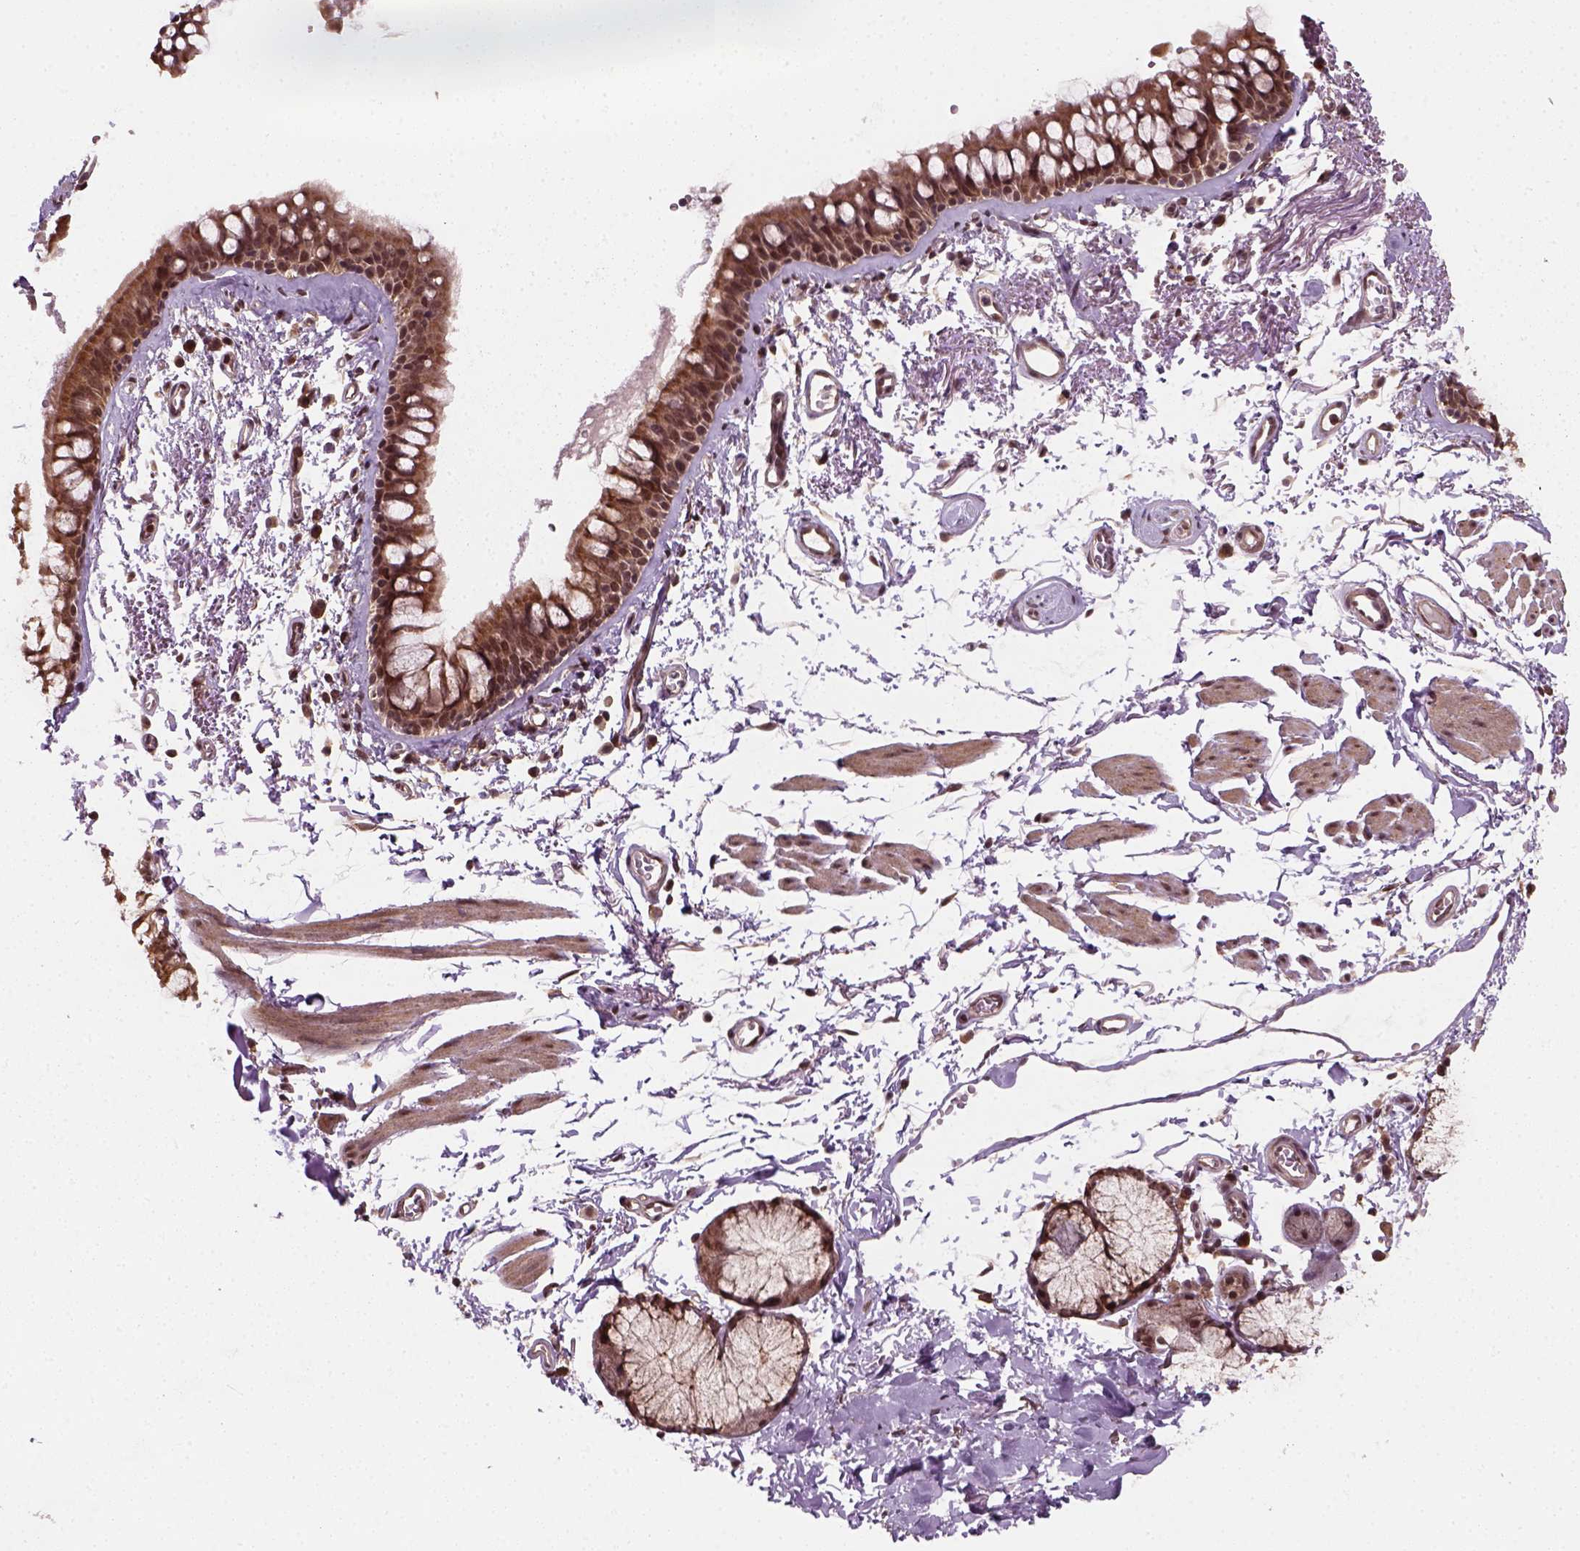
{"staining": {"intensity": "moderate", "quantity": ">75%", "location": "cytoplasmic/membranous"}, "tissue": "bronchus", "cell_type": "Respiratory epithelial cells", "image_type": "normal", "snomed": [{"axis": "morphology", "description": "Normal tissue, NOS"}, {"axis": "topography", "description": "Cartilage tissue"}, {"axis": "topography", "description": "Bronchus"}], "caption": "Immunohistochemical staining of normal human bronchus demonstrates medium levels of moderate cytoplasmic/membranous staining in approximately >75% of respiratory epithelial cells. (DAB (3,3'-diaminobenzidine) IHC, brown staining for protein, blue staining for nuclei).", "gene": "NUDT9", "patient": {"sex": "female", "age": 79}}